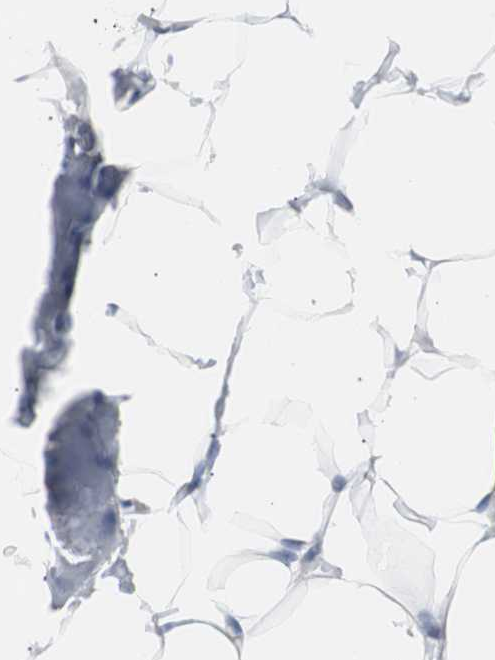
{"staining": {"intensity": "negative", "quantity": "none", "location": "none"}, "tissue": "adipose tissue", "cell_type": "Adipocytes", "image_type": "normal", "snomed": [{"axis": "morphology", "description": "Normal tissue, NOS"}, {"axis": "topography", "description": "Breast"}, {"axis": "topography", "description": "Adipose tissue"}], "caption": "Immunohistochemical staining of benign human adipose tissue reveals no significant expression in adipocytes. The staining was performed using DAB (3,3'-diaminobenzidine) to visualize the protein expression in brown, while the nuclei were stained in blue with hematoxylin (Magnification: 20x).", "gene": "RASA1", "patient": {"sex": "female", "age": 25}}